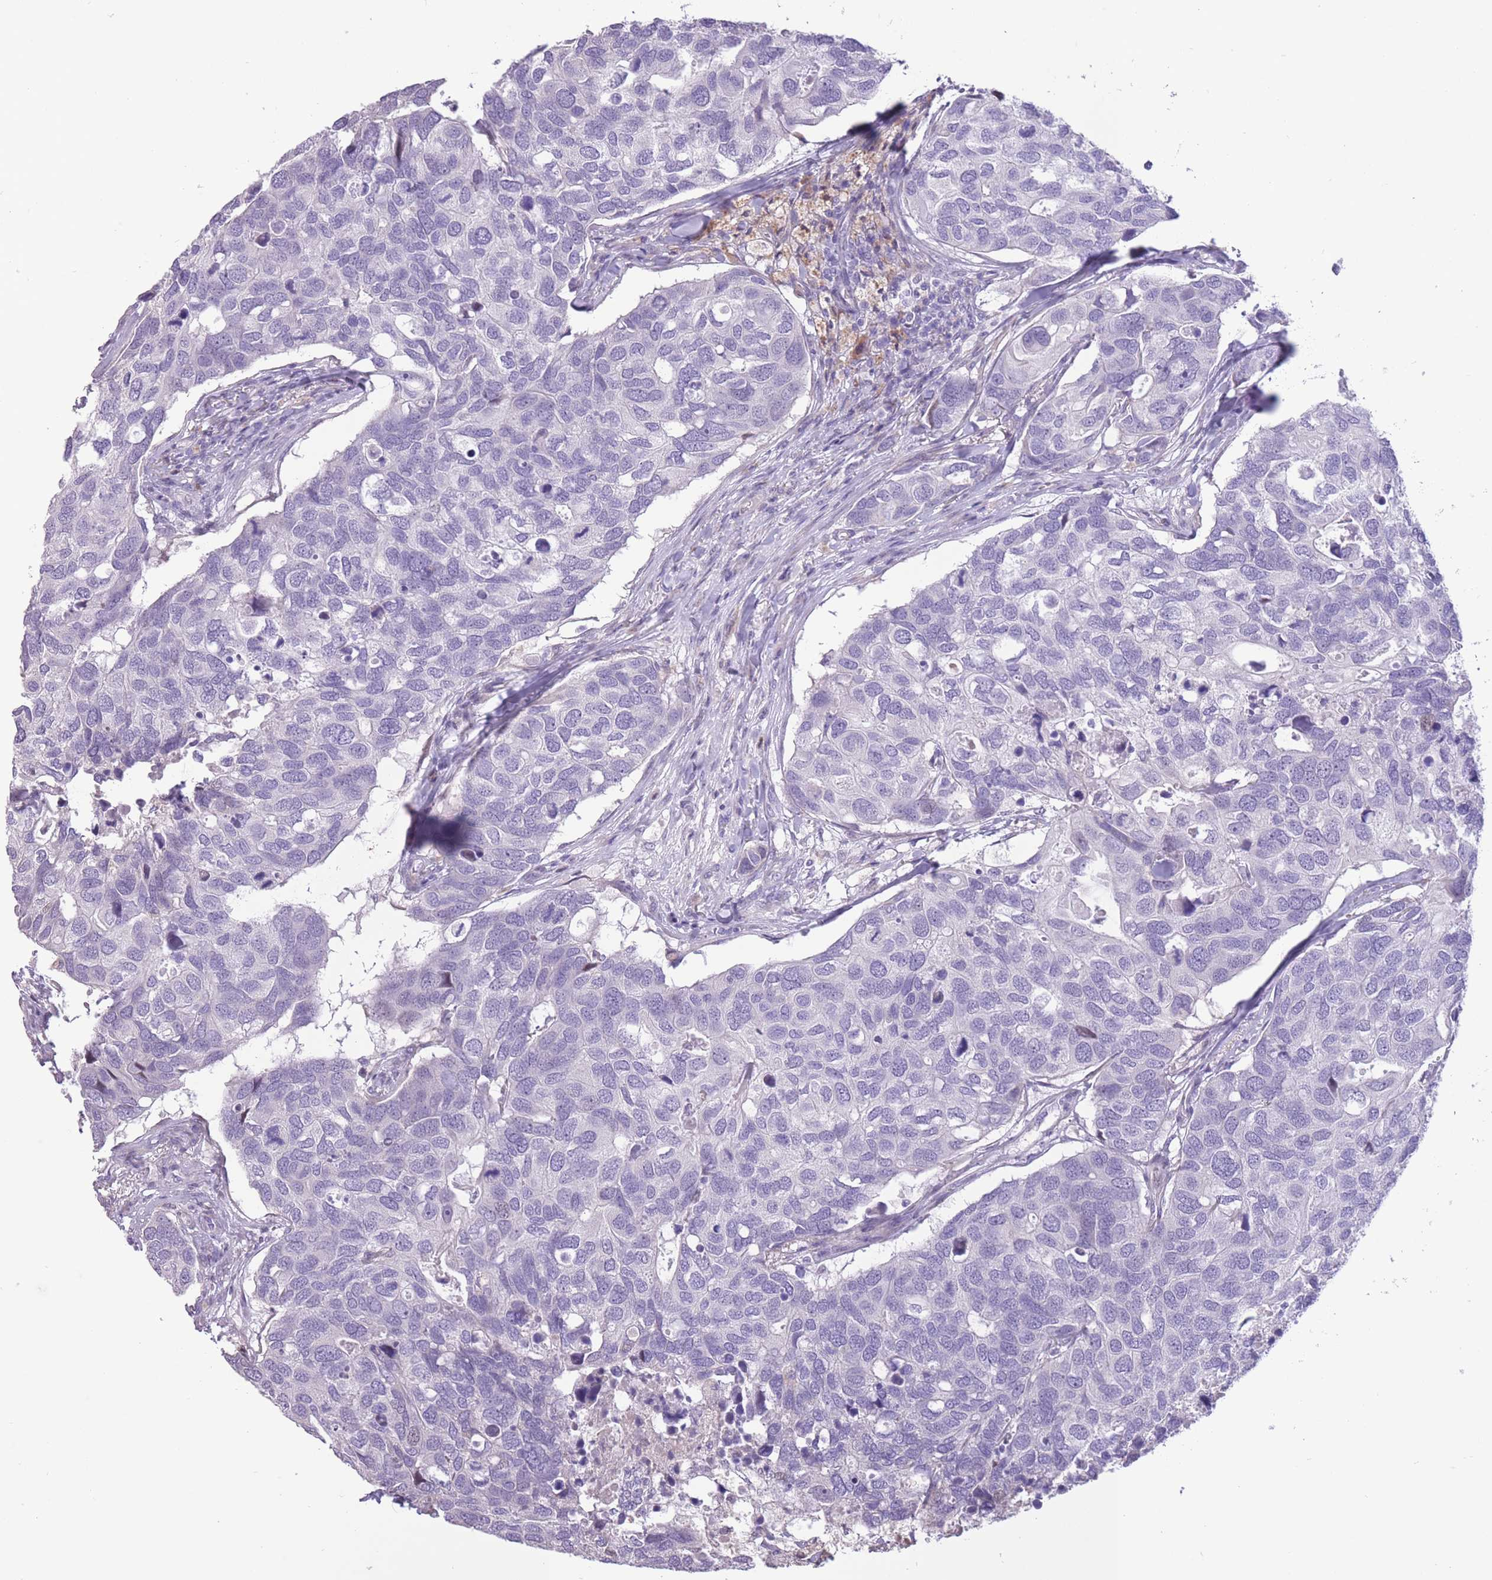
{"staining": {"intensity": "negative", "quantity": "none", "location": "none"}, "tissue": "breast cancer", "cell_type": "Tumor cells", "image_type": "cancer", "snomed": [{"axis": "morphology", "description": "Duct carcinoma"}, {"axis": "topography", "description": "Breast"}], "caption": "Tumor cells show no significant protein expression in breast cancer.", "gene": "WDR70", "patient": {"sex": "female", "age": 83}}